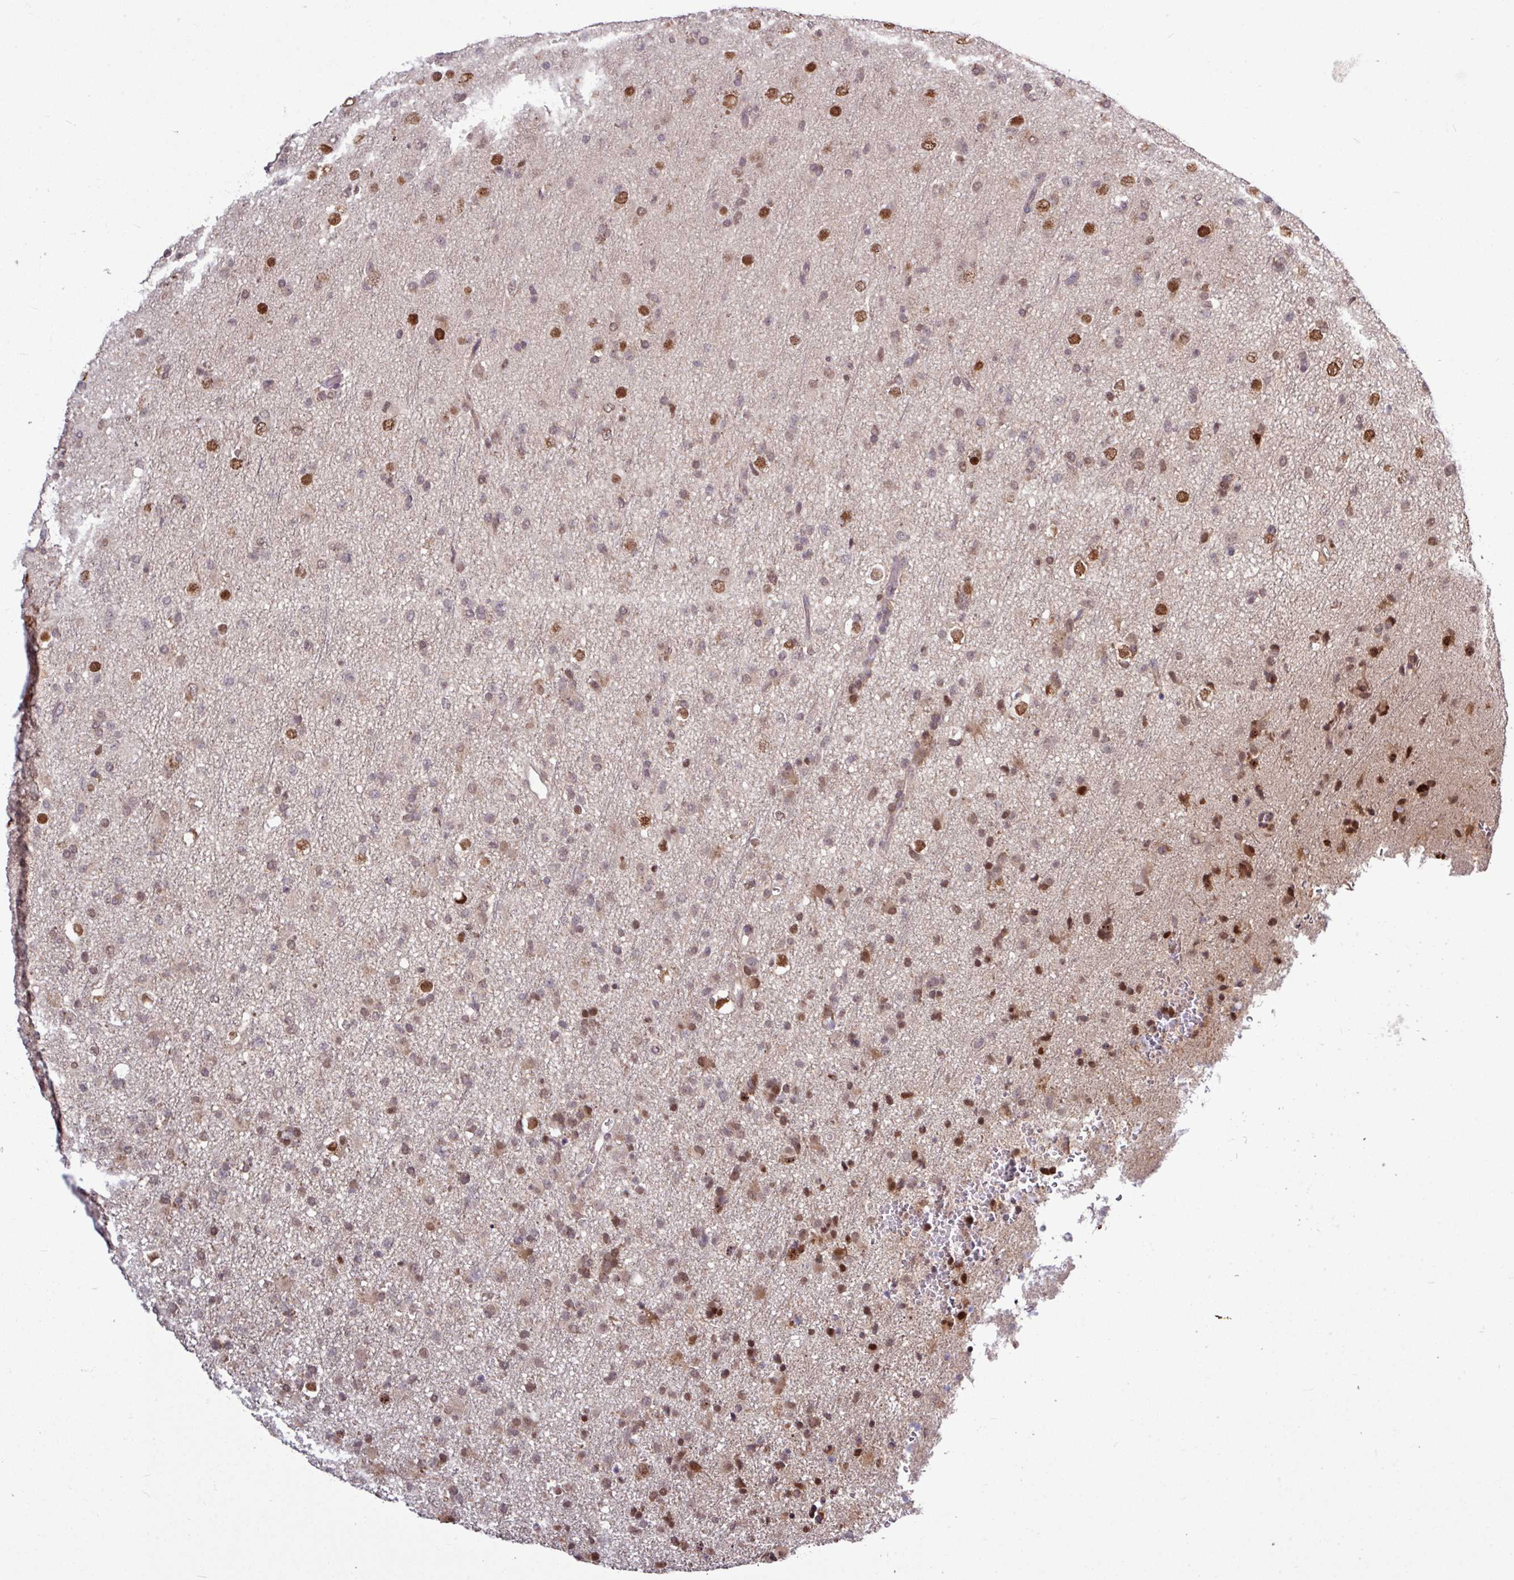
{"staining": {"intensity": "strong", "quantity": "<25%", "location": "nuclear"}, "tissue": "glioma", "cell_type": "Tumor cells", "image_type": "cancer", "snomed": [{"axis": "morphology", "description": "Glioma, malignant, Low grade"}, {"axis": "topography", "description": "Brain"}], "caption": "The histopathology image reveals immunohistochemical staining of glioma. There is strong nuclear staining is appreciated in approximately <25% of tumor cells.", "gene": "SKIC2", "patient": {"sex": "male", "age": 65}}